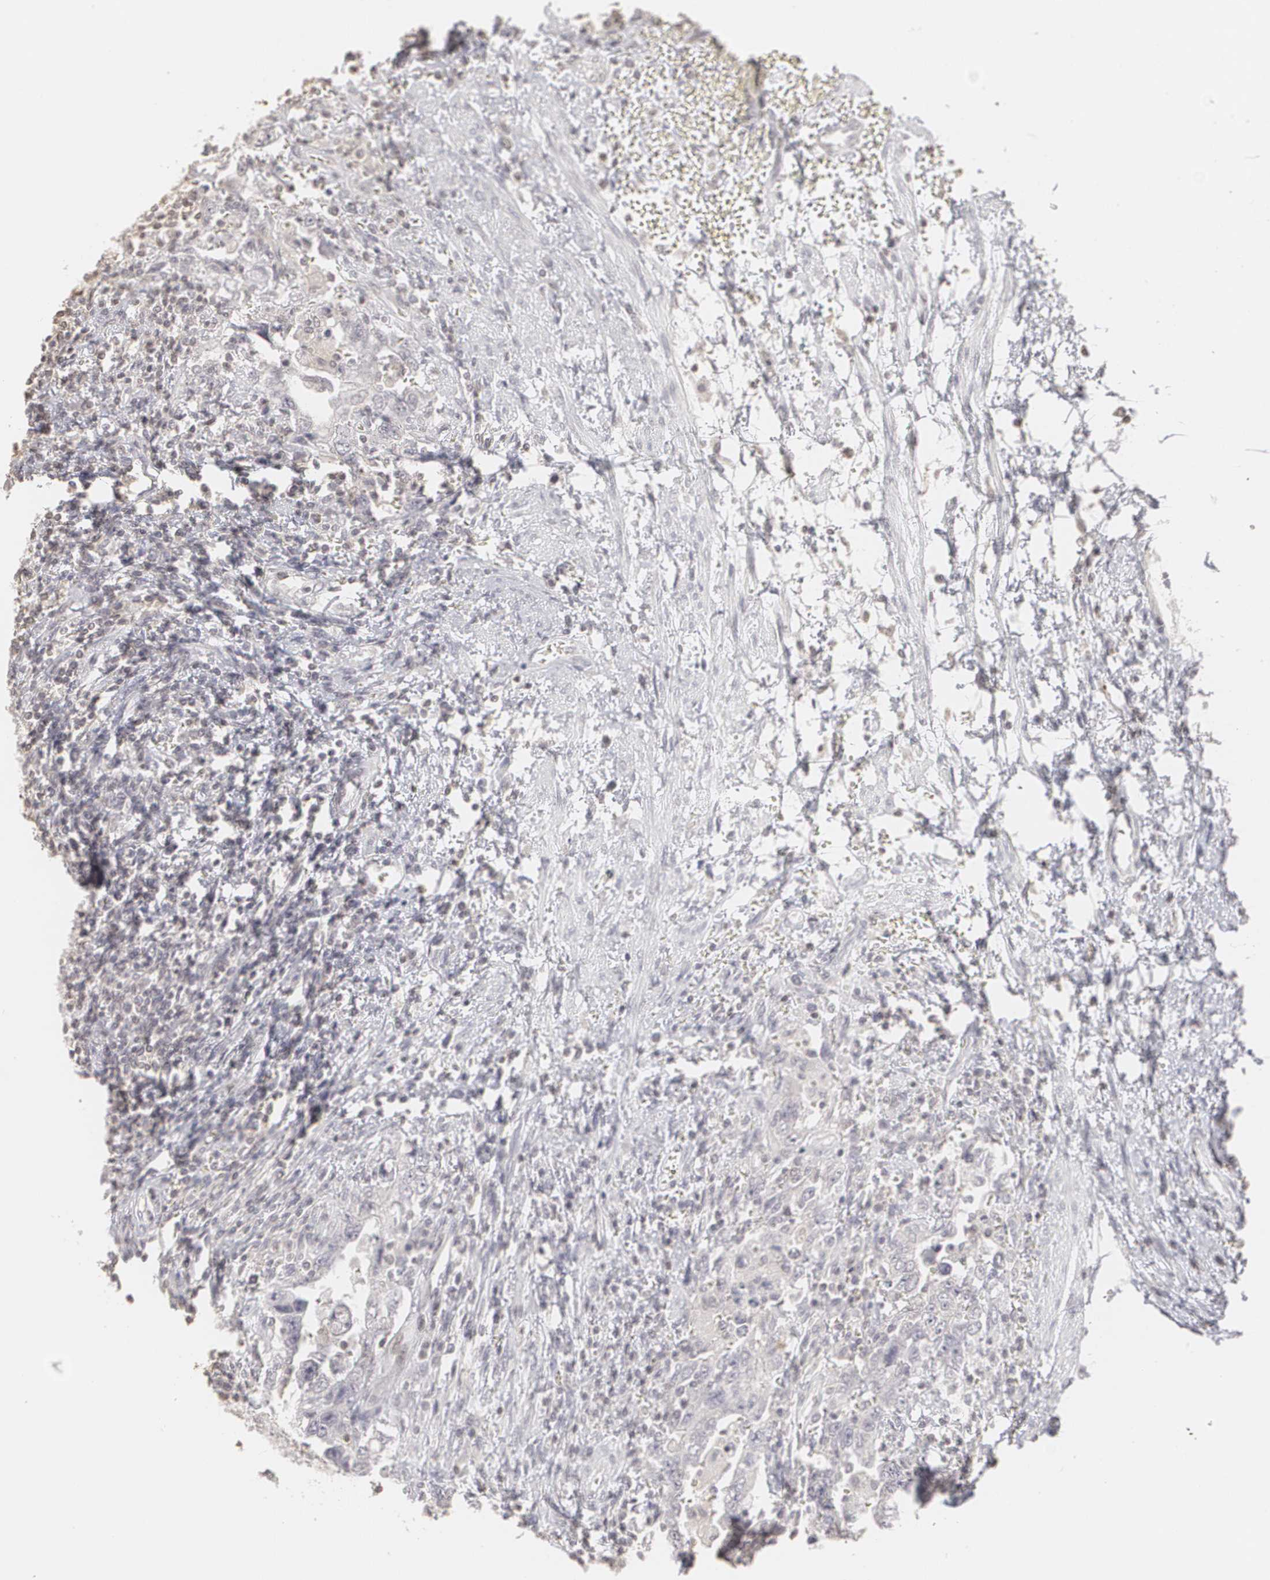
{"staining": {"intensity": "negative", "quantity": "none", "location": "none"}, "tissue": "testis cancer", "cell_type": "Tumor cells", "image_type": "cancer", "snomed": [{"axis": "morphology", "description": "Carcinoma, Embryonal, NOS"}, {"axis": "topography", "description": "Testis"}], "caption": "DAB (3,3'-diaminobenzidine) immunohistochemical staining of testis cancer exhibits no significant positivity in tumor cells.", "gene": "CLDN2", "patient": {"sex": "male", "age": 26}}